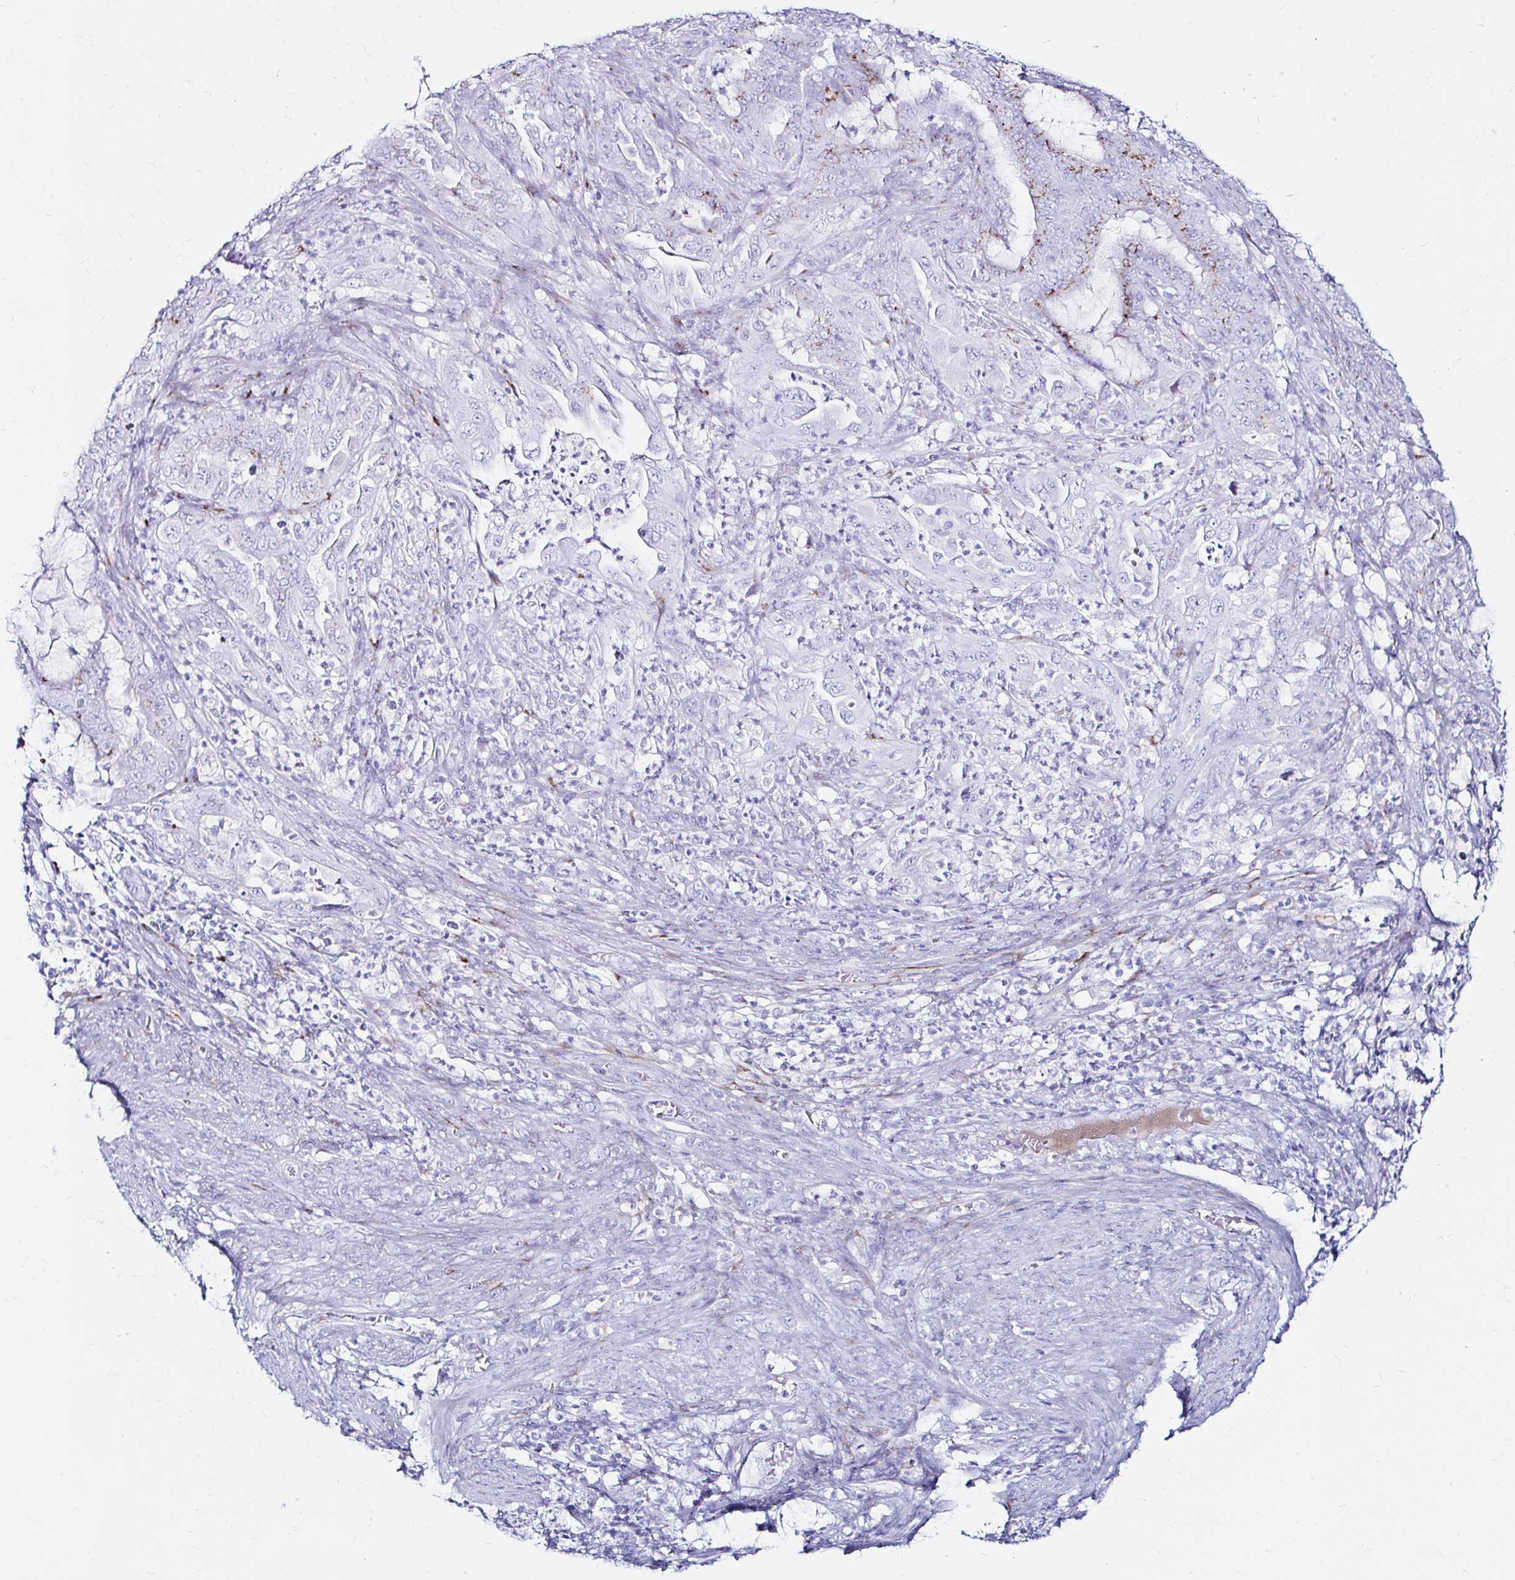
{"staining": {"intensity": "moderate", "quantity": "<25%", "location": "cytoplasmic/membranous"}, "tissue": "endometrial cancer", "cell_type": "Tumor cells", "image_type": "cancer", "snomed": [{"axis": "morphology", "description": "Adenocarcinoma, NOS"}, {"axis": "topography", "description": "Endometrium"}], "caption": "This histopathology image demonstrates endometrial cancer (adenocarcinoma) stained with immunohistochemistry to label a protein in brown. The cytoplasmic/membranous of tumor cells show moderate positivity for the protein. Nuclei are counter-stained blue.", "gene": "ZNF432", "patient": {"sex": "female", "age": 51}}